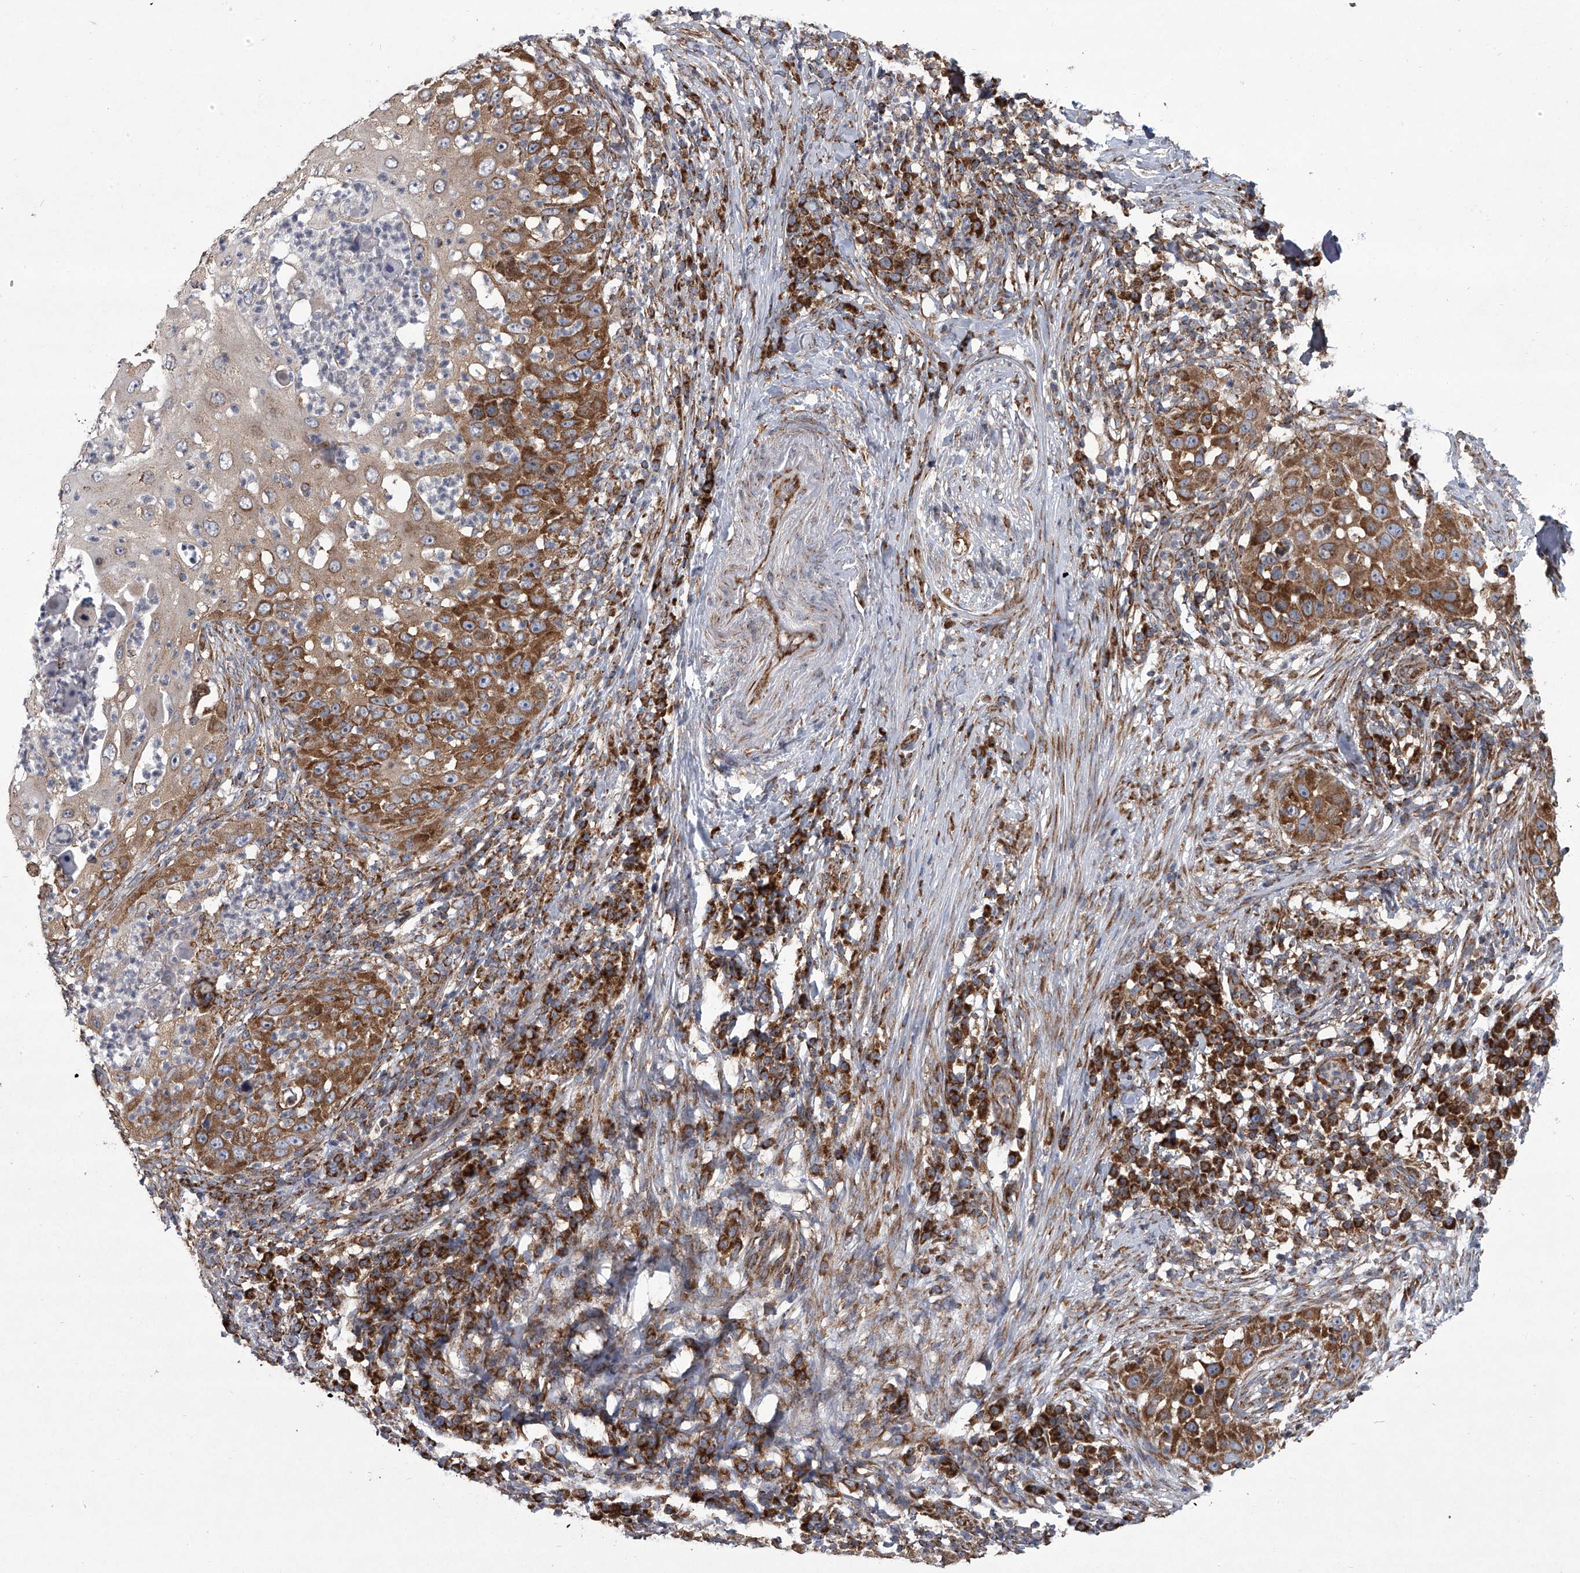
{"staining": {"intensity": "moderate", "quantity": ">75%", "location": "cytoplasmic/membranous"}, "tissue": "skin cancer", "cell_type": "Tumor cells", "image_type": "cancer", "snomed": [{"axis": "morphology", "description": "Squamous cell carcinoma, NOS"}, {"axis": "topography", "description": "Skin"}], "caption": "Immunohistochemical staining of squamous cell carcinoma (skin) reveals medium levels of moderate cytoplasmic/membranous protein expression in about >75% of tumor cells.", "gene": "ZC3H15", "patient": {"sex": "female", "age": 44}}